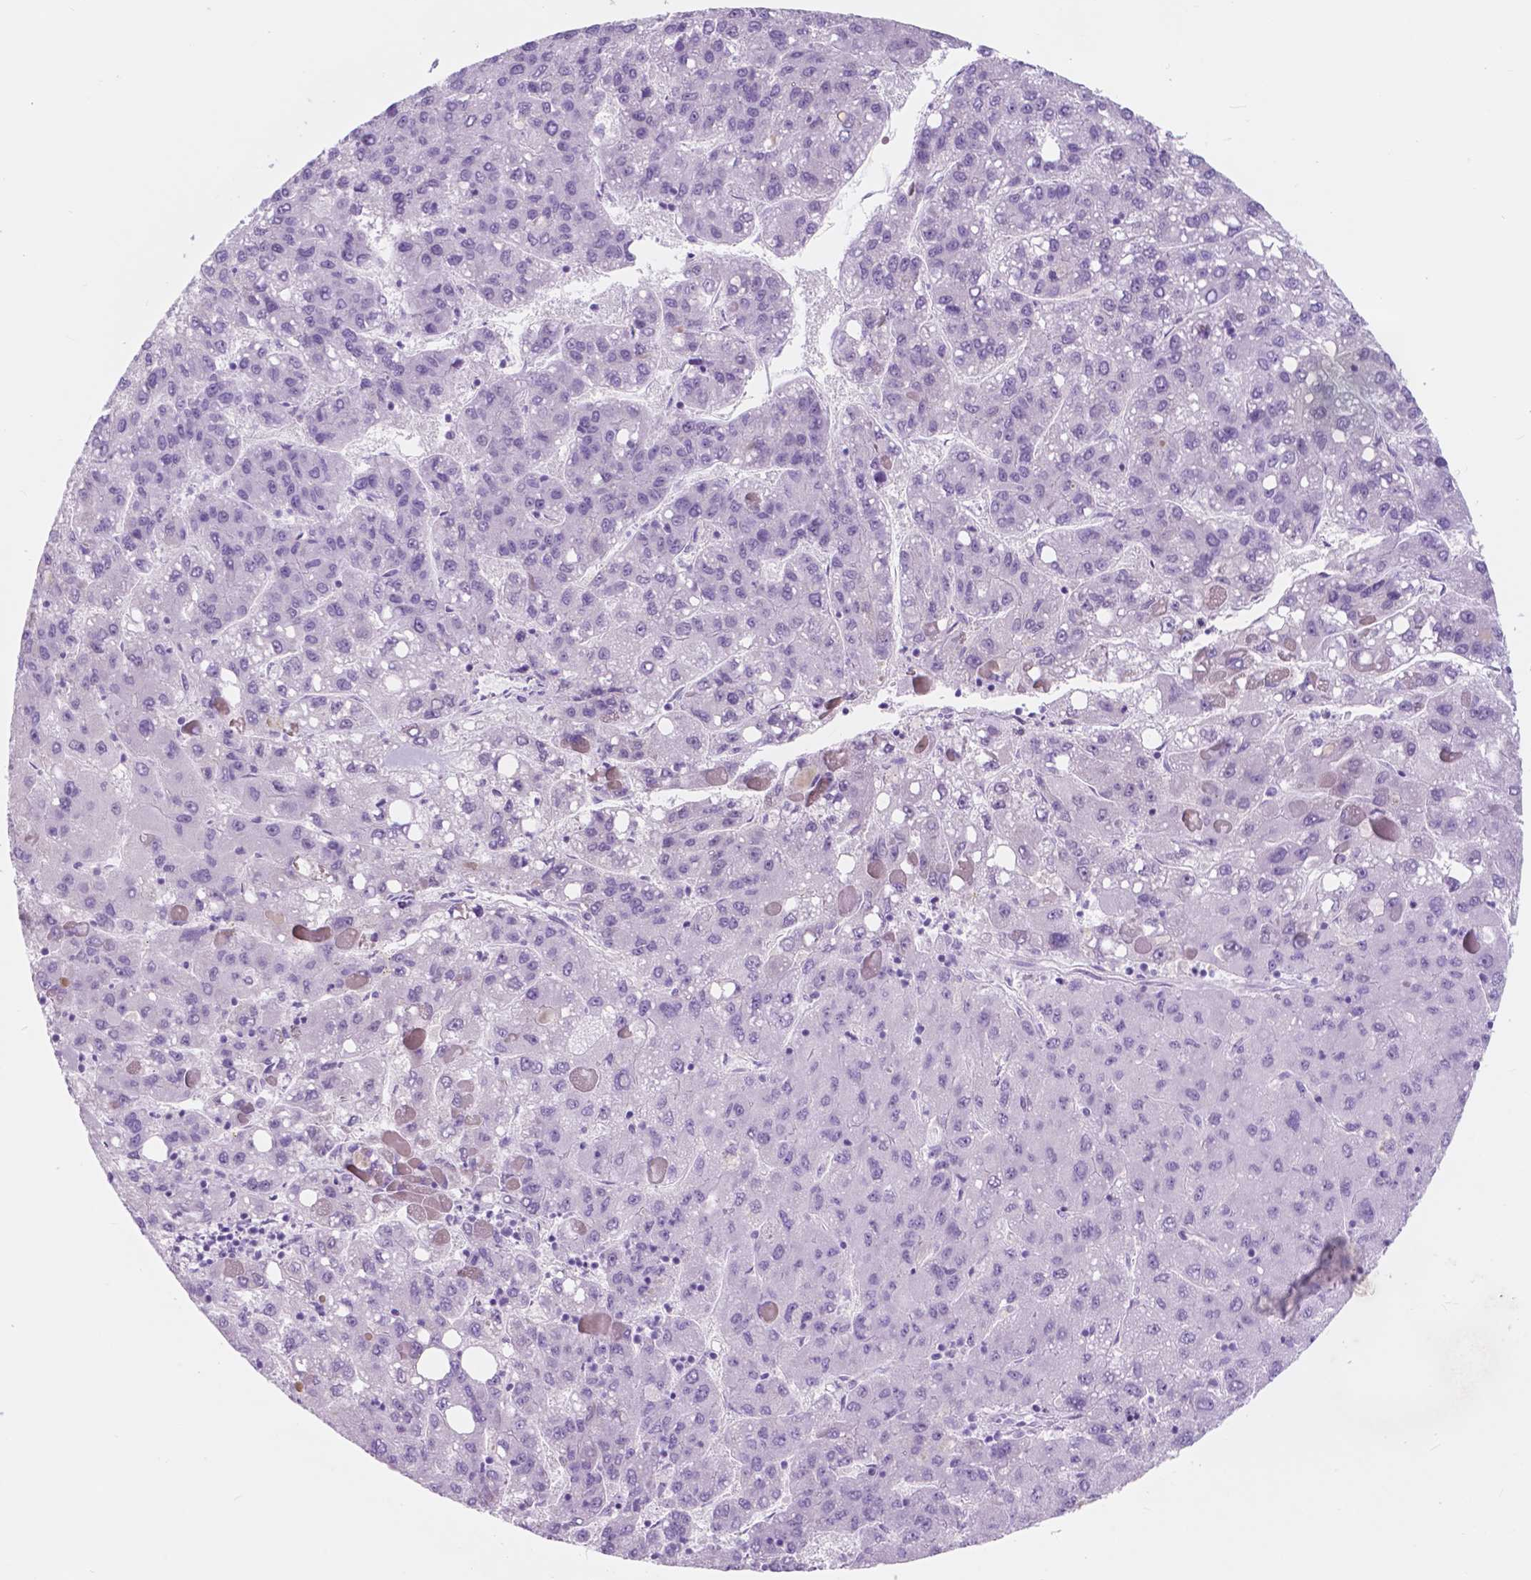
{"staining": {"intensity": "negative", "quantity": "none", "location": "none"}, "tissue": "liver cancer", "cell_type": "Tumor cells", "image_type": "cancer", "snomed": [{"axis": "morphology", "description": "Carcinoma, Hepatocellular, NOS"}, {"axis": "topography", "description": "Liver"}], "caption": "The photomicrograph exhibits no significant expression in tumor cells of liver cancer.", "gene": "CUZD1", "patient": {"sex": "female", "age": 82}}